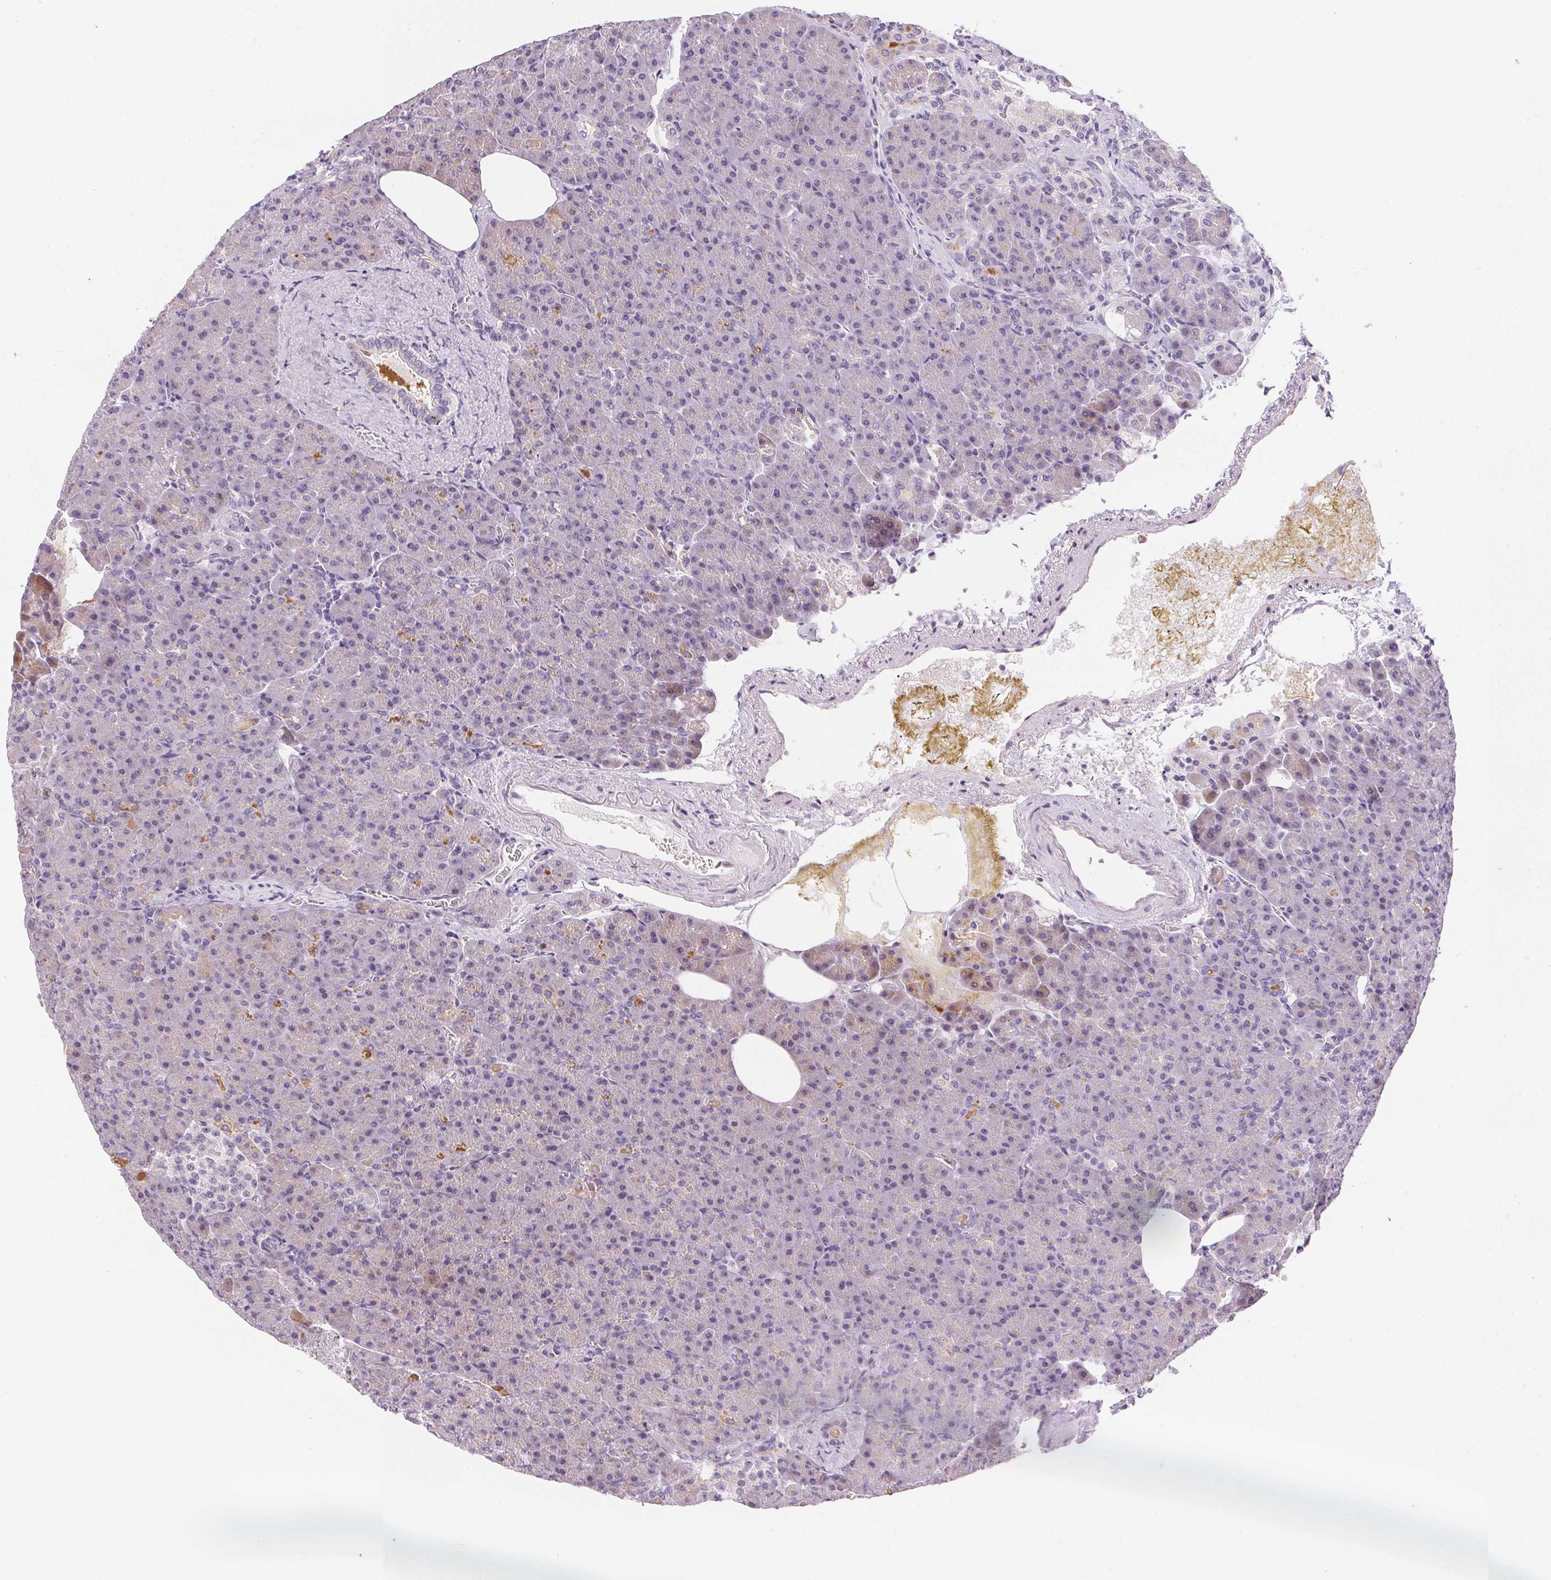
{"staining": {"intensity": "negative", "quantity": "none", "location": "none"}, "tissue": "pancreas", "cell_type": "Exocrine glandular cells", "image_type": "normal", "snomed": [{"axis": "morphology", "description": "Normal tissue, NOS"}, {"axis": "topography", "description": "Pancreas"}], "caption": "IHC photomicrograph of benign pancreas: human pancreas stained with DAB (3,3'-diaminobenzidine) shows no significant protein expression in exocrine glandular cells. The staining is performed using DAB brown chromogen with nuclei counter-stained in using hematoxylin.", "gene": "GSDMC", "patient": {"sex": "female", "age": 74}}